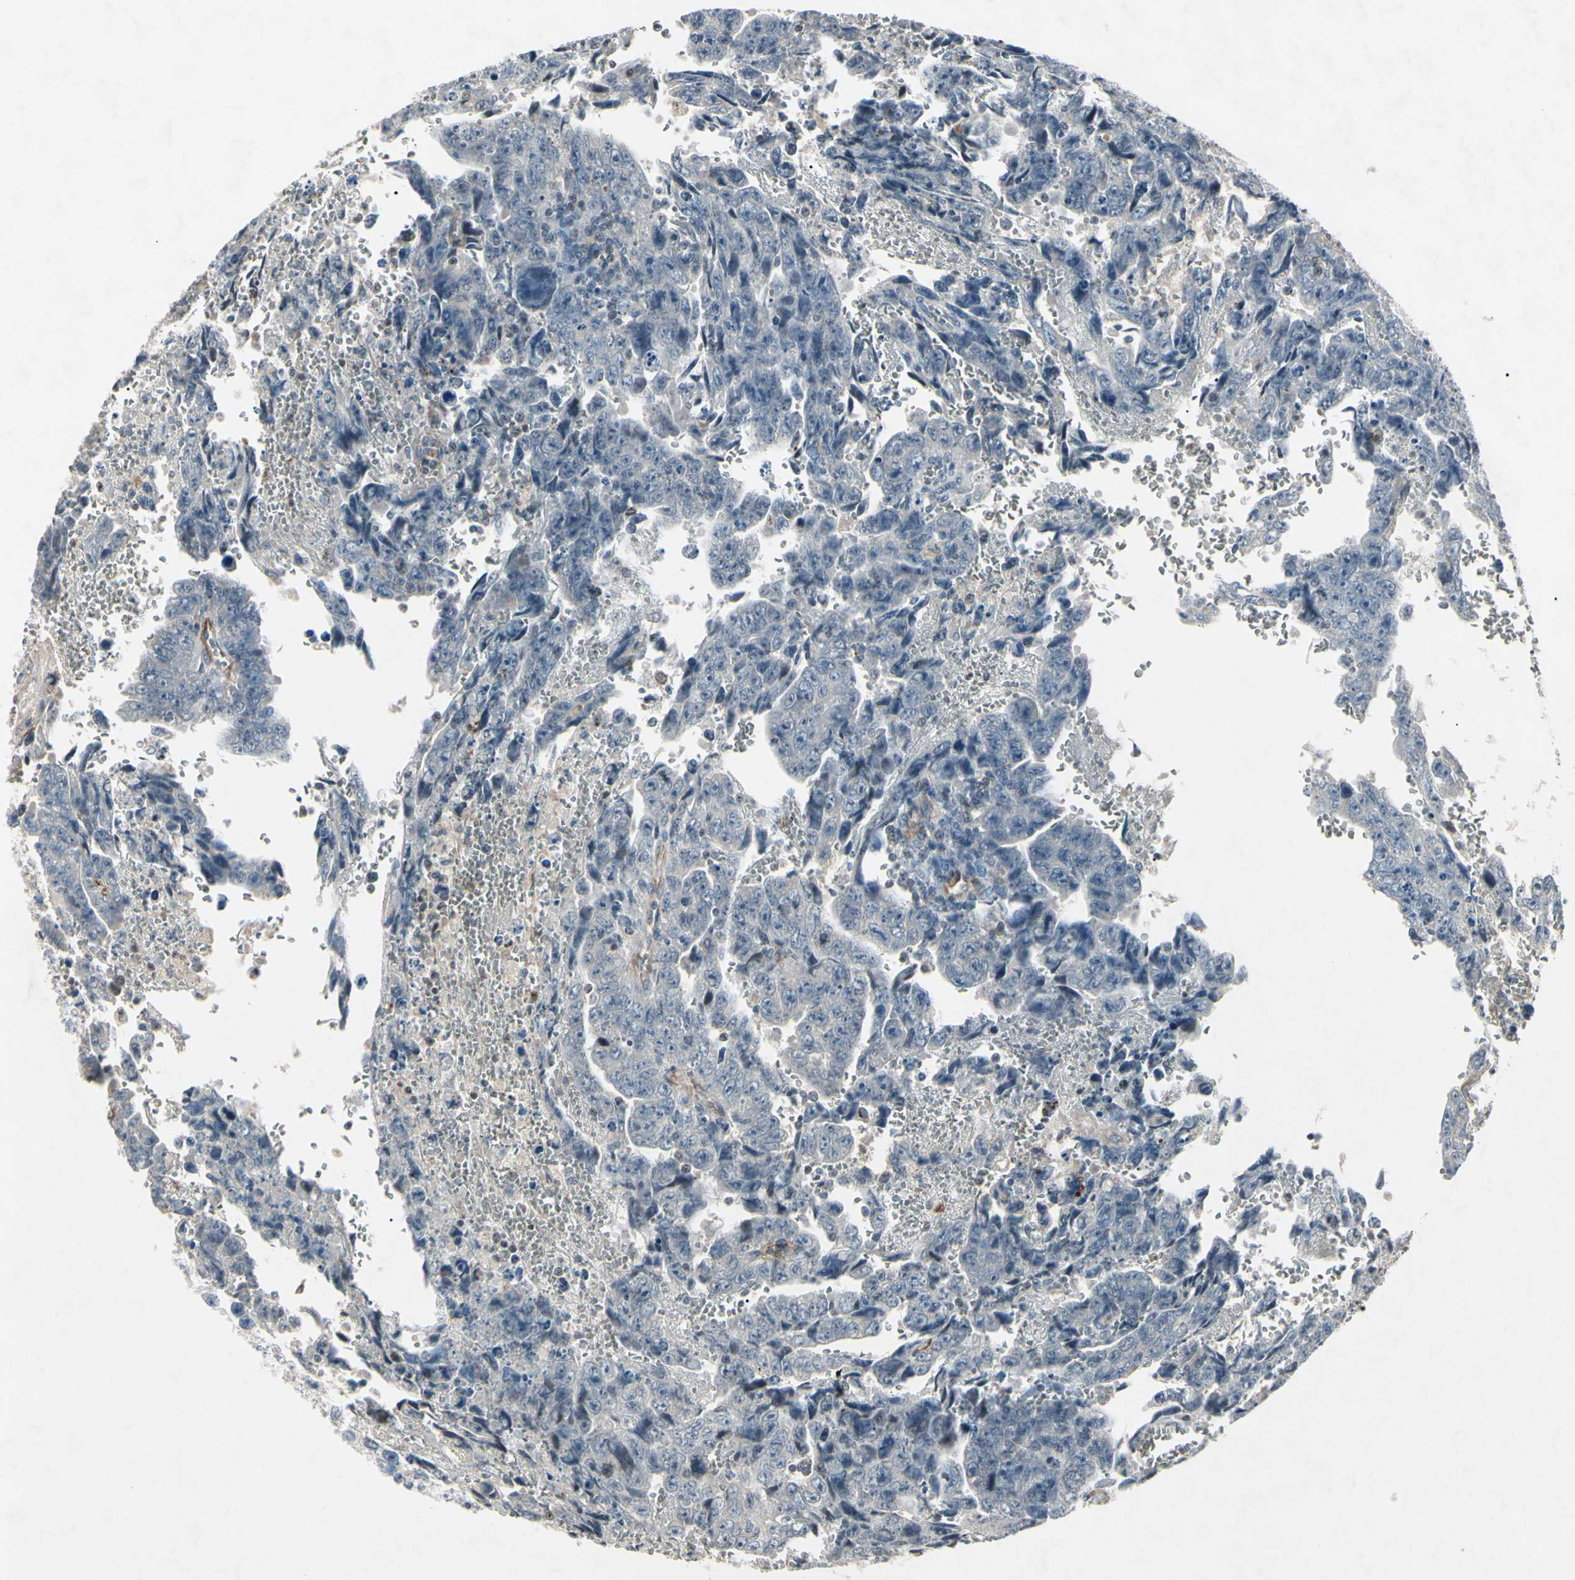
{"staining": {"intensity": "negative", "quantity": "none", "location": "none"}, "tissue": "testis cancer", "cell_type": "Tumor cells", "image_type": "cancer", "snomed": [{"axis": "morphology", "description": "Carcinoma, Embryonal, NOS"}, {"axis": "topography", "description": "Testis"}], "caption": "Photomicrograph shows no protein staining in tumor cells of testis cancer tissue.", "gene": "AEBP1", "patient": {"sex": "male", "age": 28}}